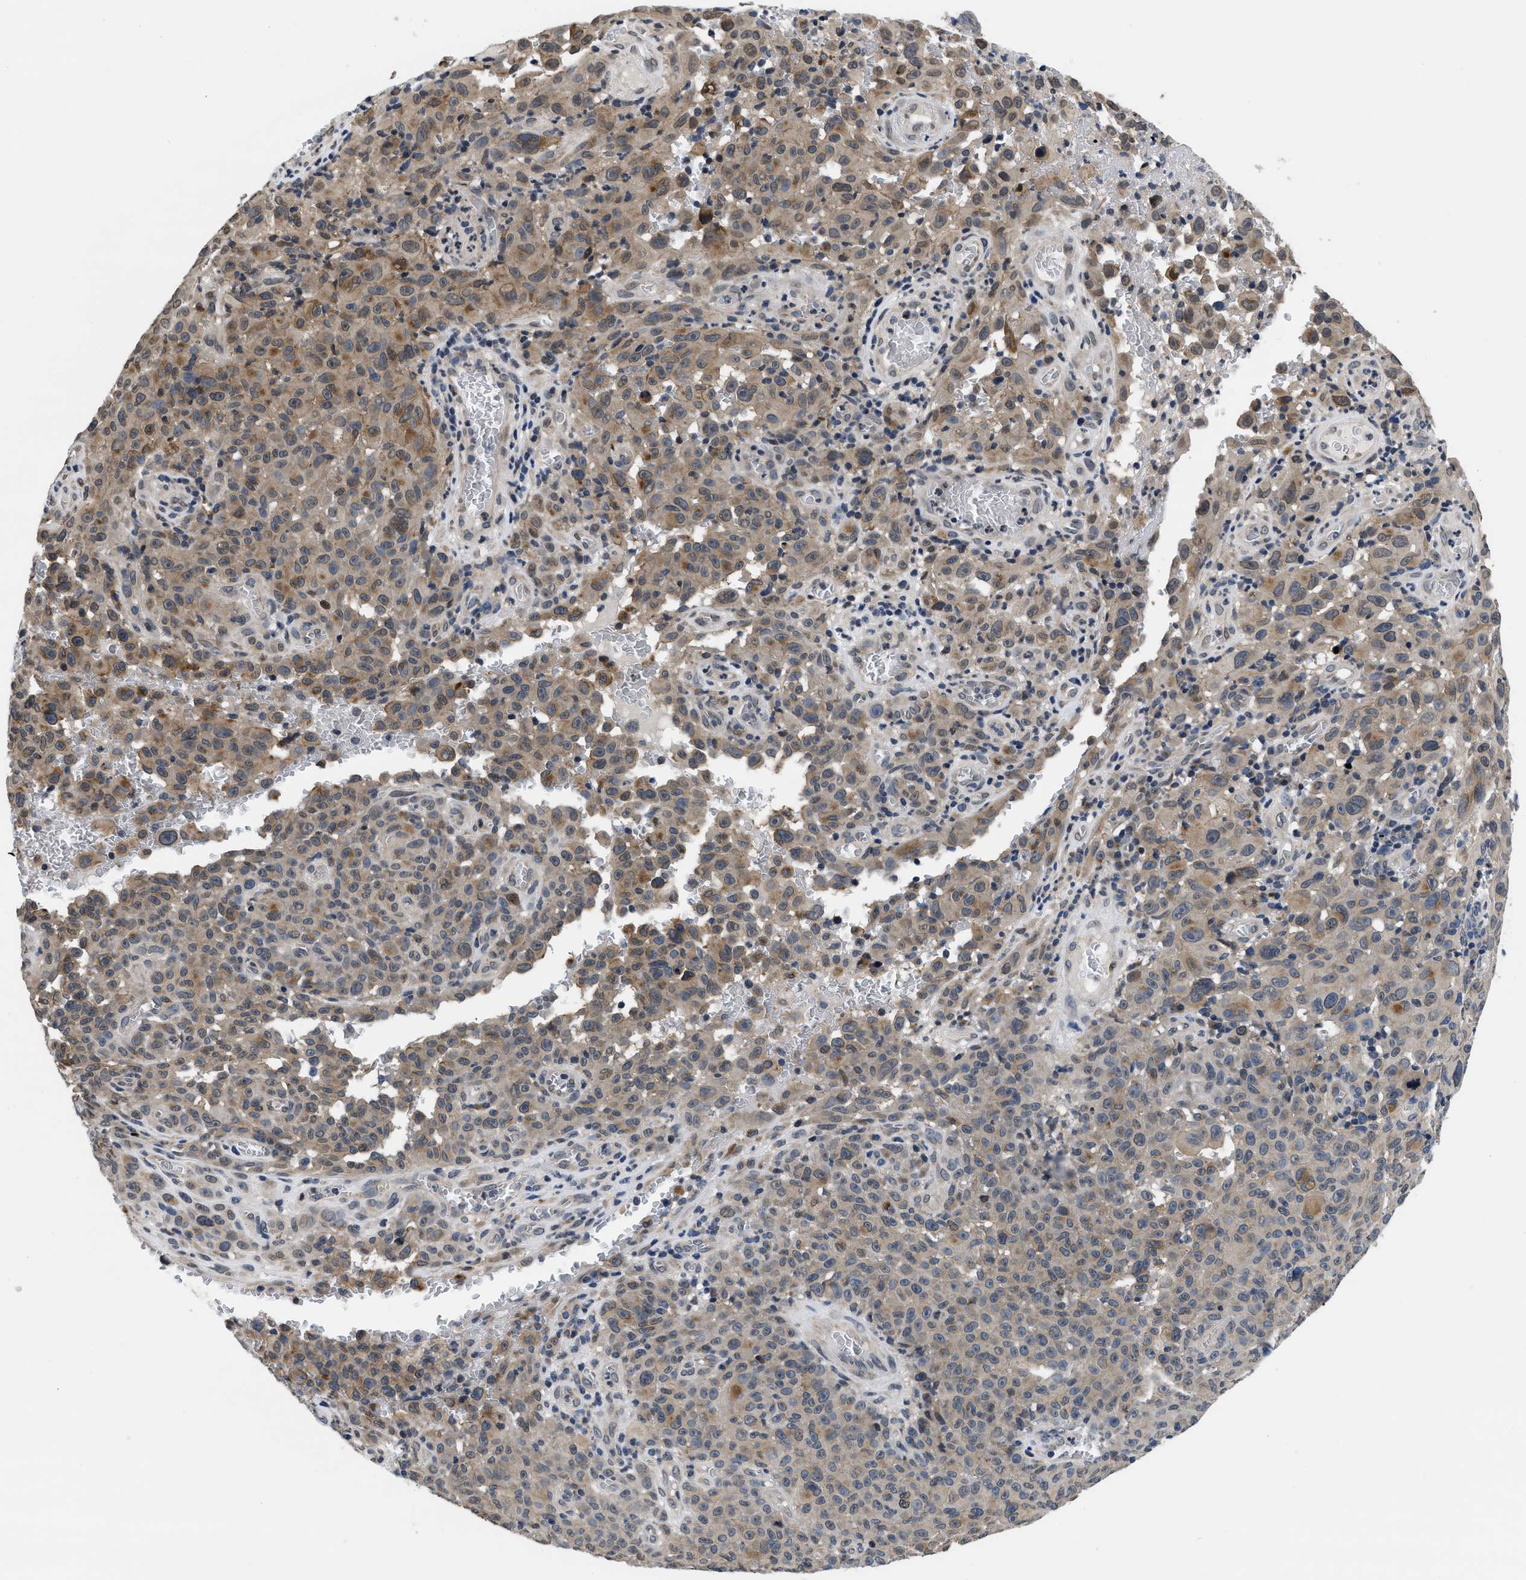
{"staining": {"intensity": "moderate", "quantity": "<25%", "location": "cytoplasmic/membranous"}, "tissue": "melanoma", "cell_type": "Tumor cells", "image_type": "cancer", "snomed": [{"axis": "morphology", "description": "Malignant melanoma, NOS"}, {"axis": "topography", "description": "Skin"}], "caption": "A low amount of moderate cytoplasmic/membranous expression is seen in about <25% of tumor cells in melanoma tissue. (IHC, brightfield microscopy, high magnification).", "gene": "SNX10", "patient": {"sex": "female", "age": 82}}